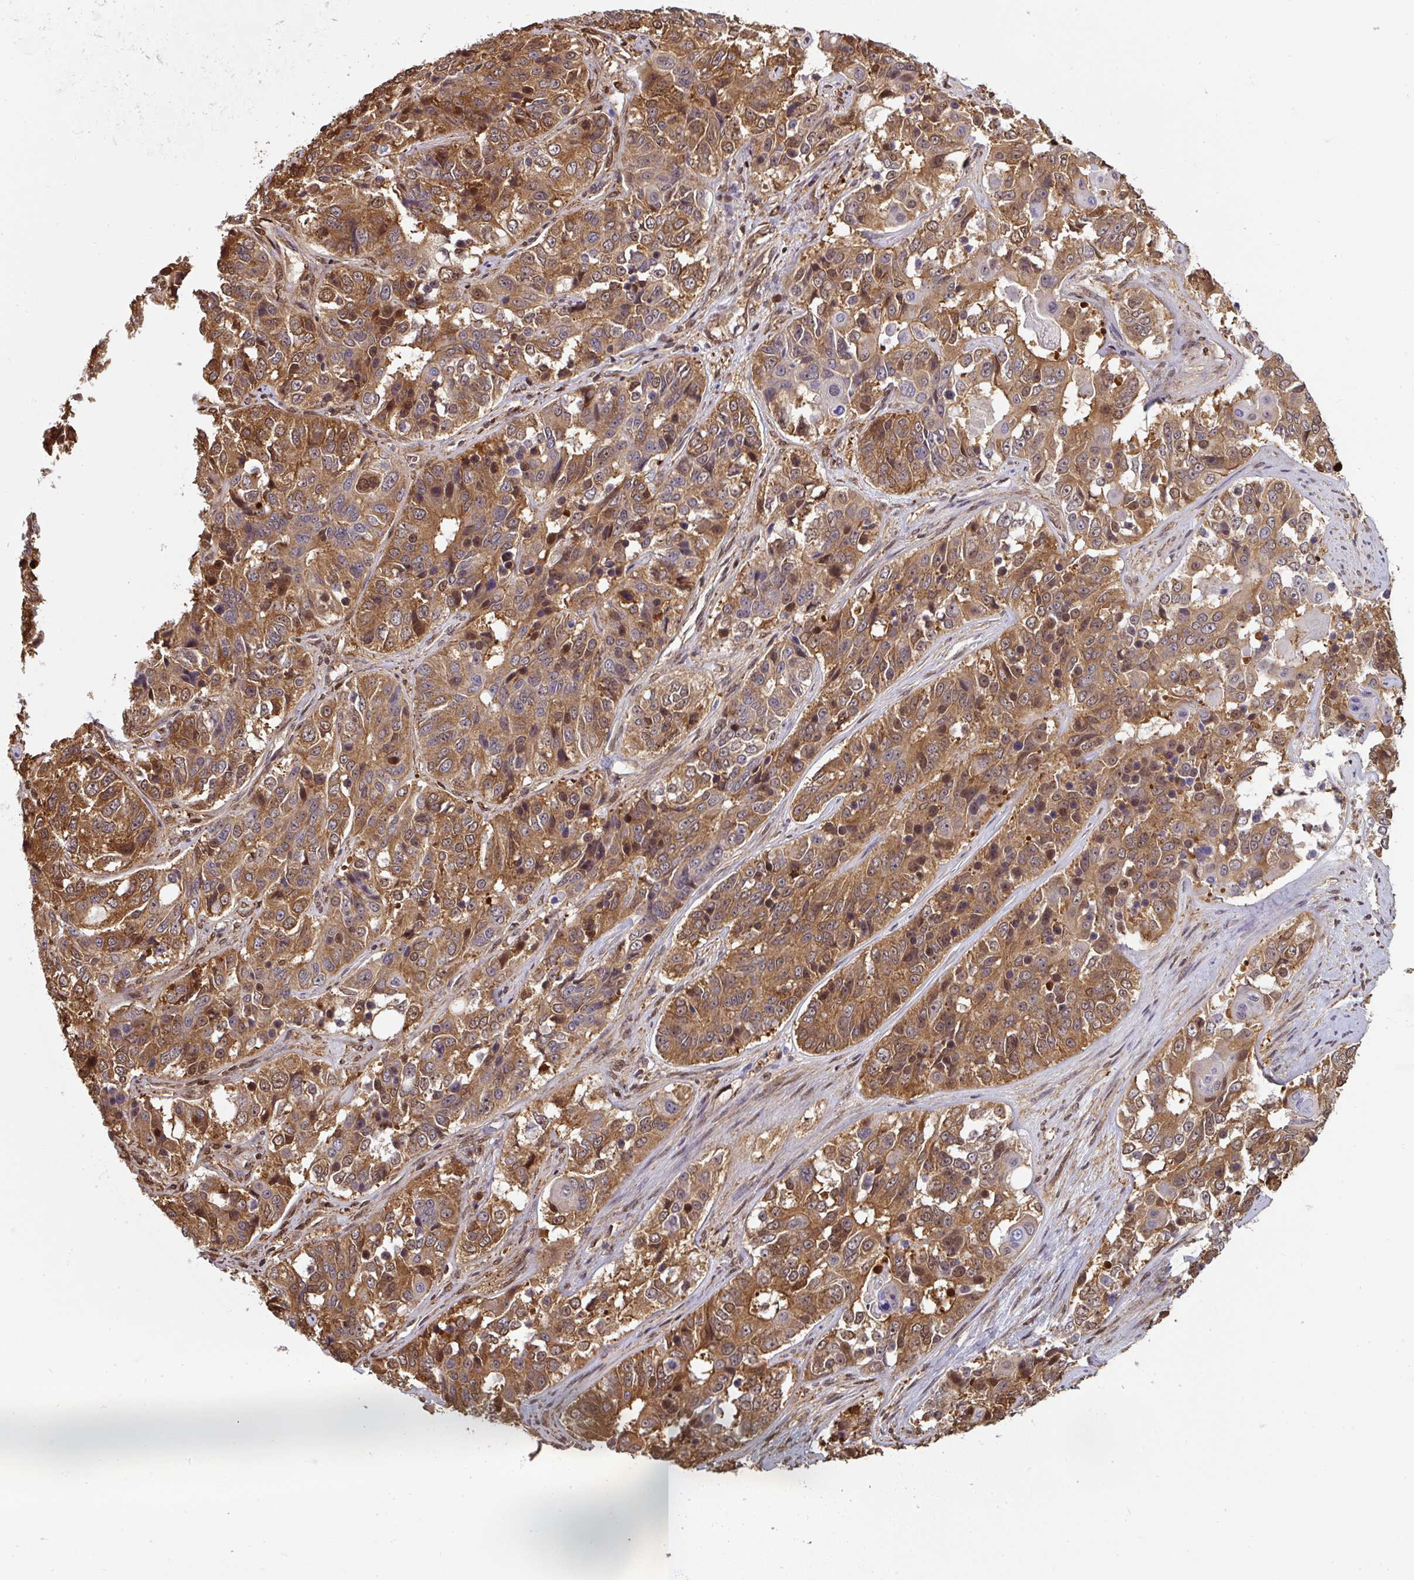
{"staining": {"intensity": "moderate", "quantity": ">75%", "location": "cytoplasmic/membranous"}, "tissue": "ovarian cancer", "cell_type": "Tumor cells", "image_type": "cancer", "snomed": [{"axis": "morphology", "description": "Carcinoma, endometroid"}, {"axis": "topography", "description": "Ovary"}], "caption": "Human endometroid carcinoma (ovarian) stained with a brown dye demonstrates moderate cytoplasmic/membranous positive expression in about >75% of tumor cells.", "gene": "ST13", "patient": {"sex": "female", "age": 51}}